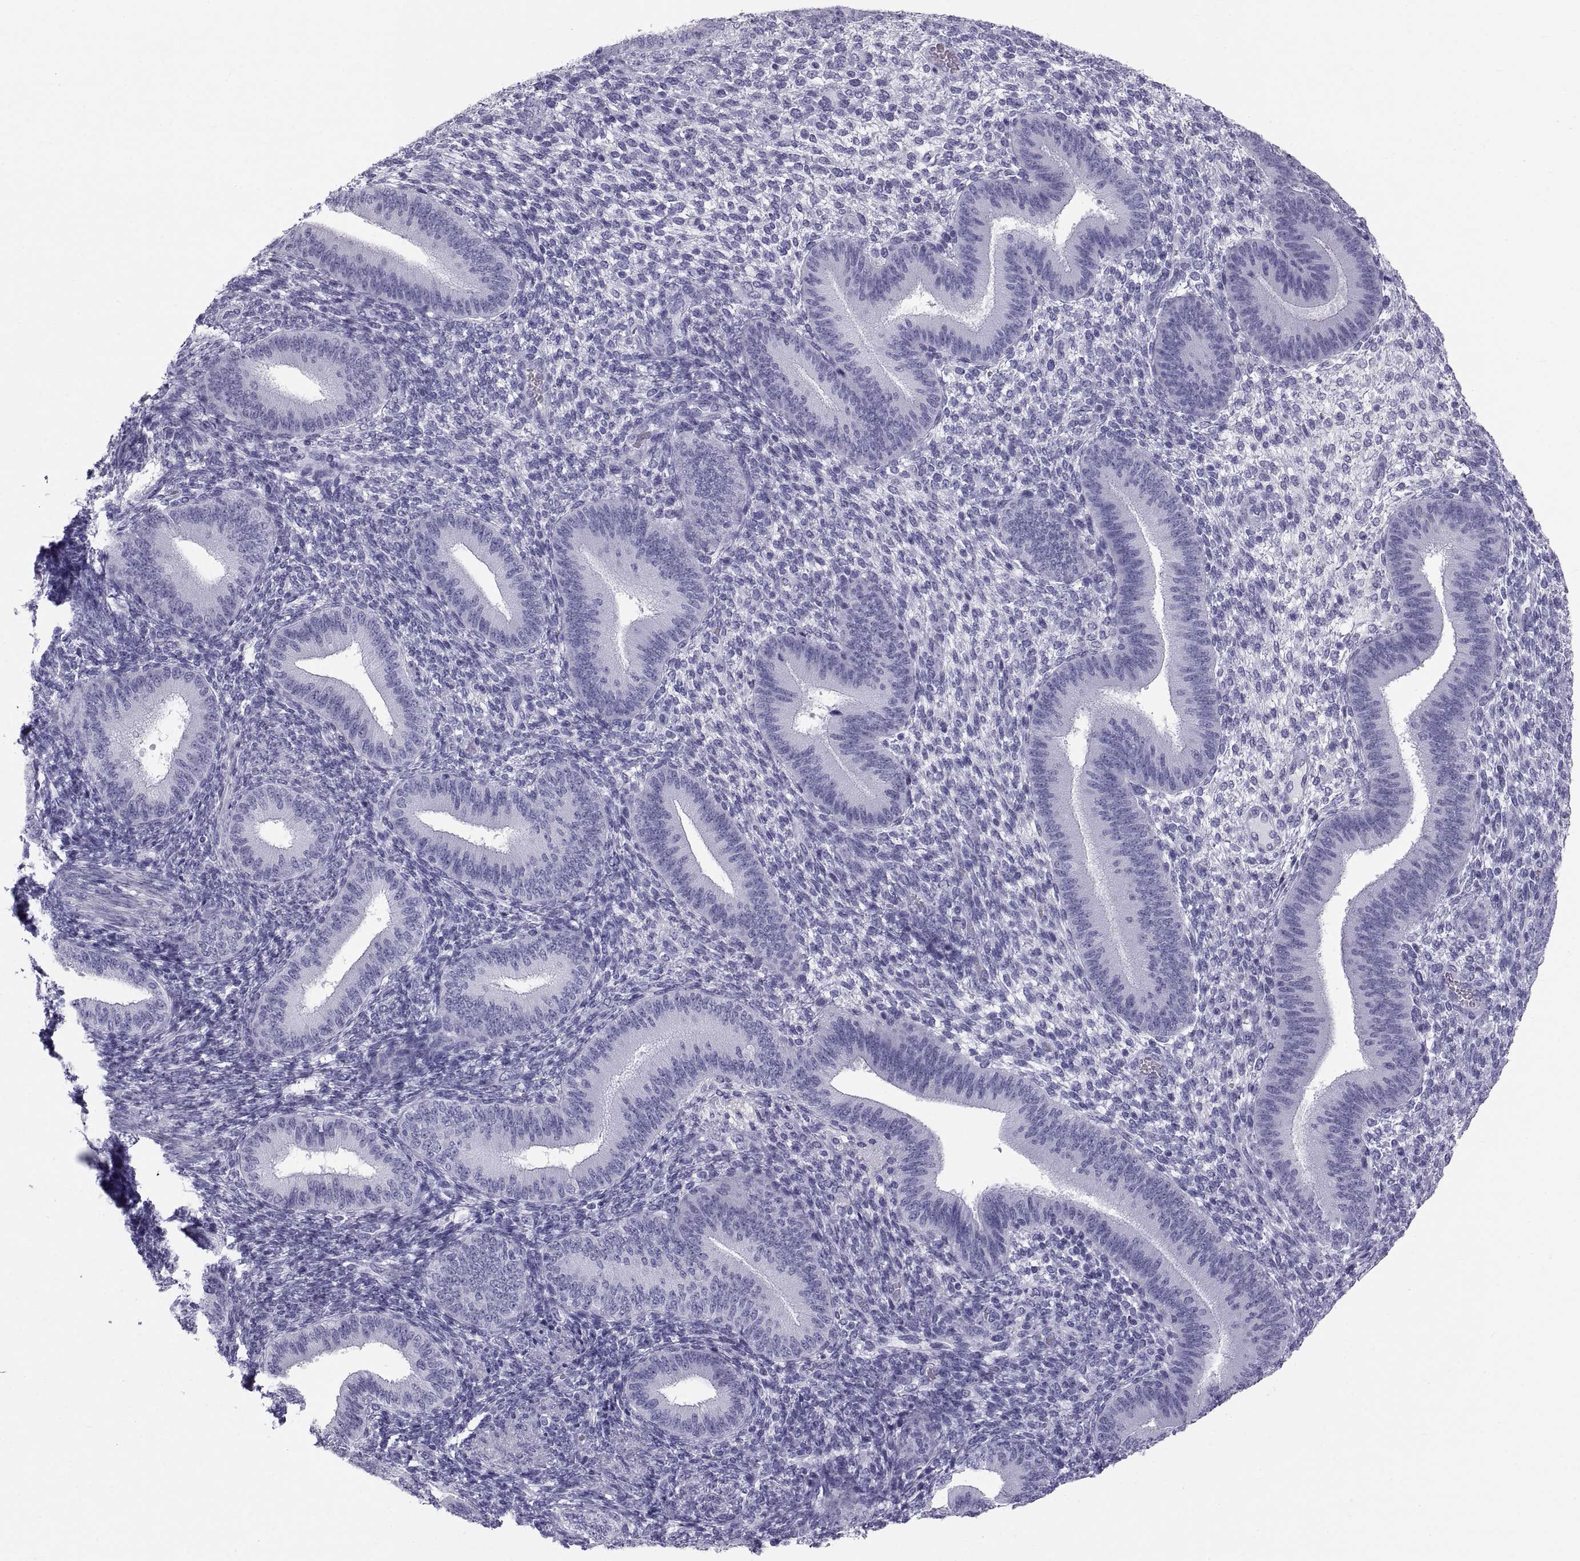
{"staining": {"intensity": "negative", "quantity": "none", "location": "none"}, "tissue": "endometrium", "cell_type": "Cells in endometrial stroma", "image_type": "normal", "snomed": [{"axis": "morphology", "description": "Normal tissue, NOS"}, {"axis": "topography", "description": "Endometrium"}], "caption": "High power microscopy photomicrograph of an immunohistochemistry photomicrograph of unremarkable endometrium, revealing no significant expression in cells in endometrial stroma. (Stains: DAB (3,3'-diaminobenzidine) immunohistochemistry (IHC) with hematoxylin counter stain, Microscopy: brightfield microscopy at high magnification).", "gene": "CT47A10", "patient": {"sex": "female", "age": 39}}